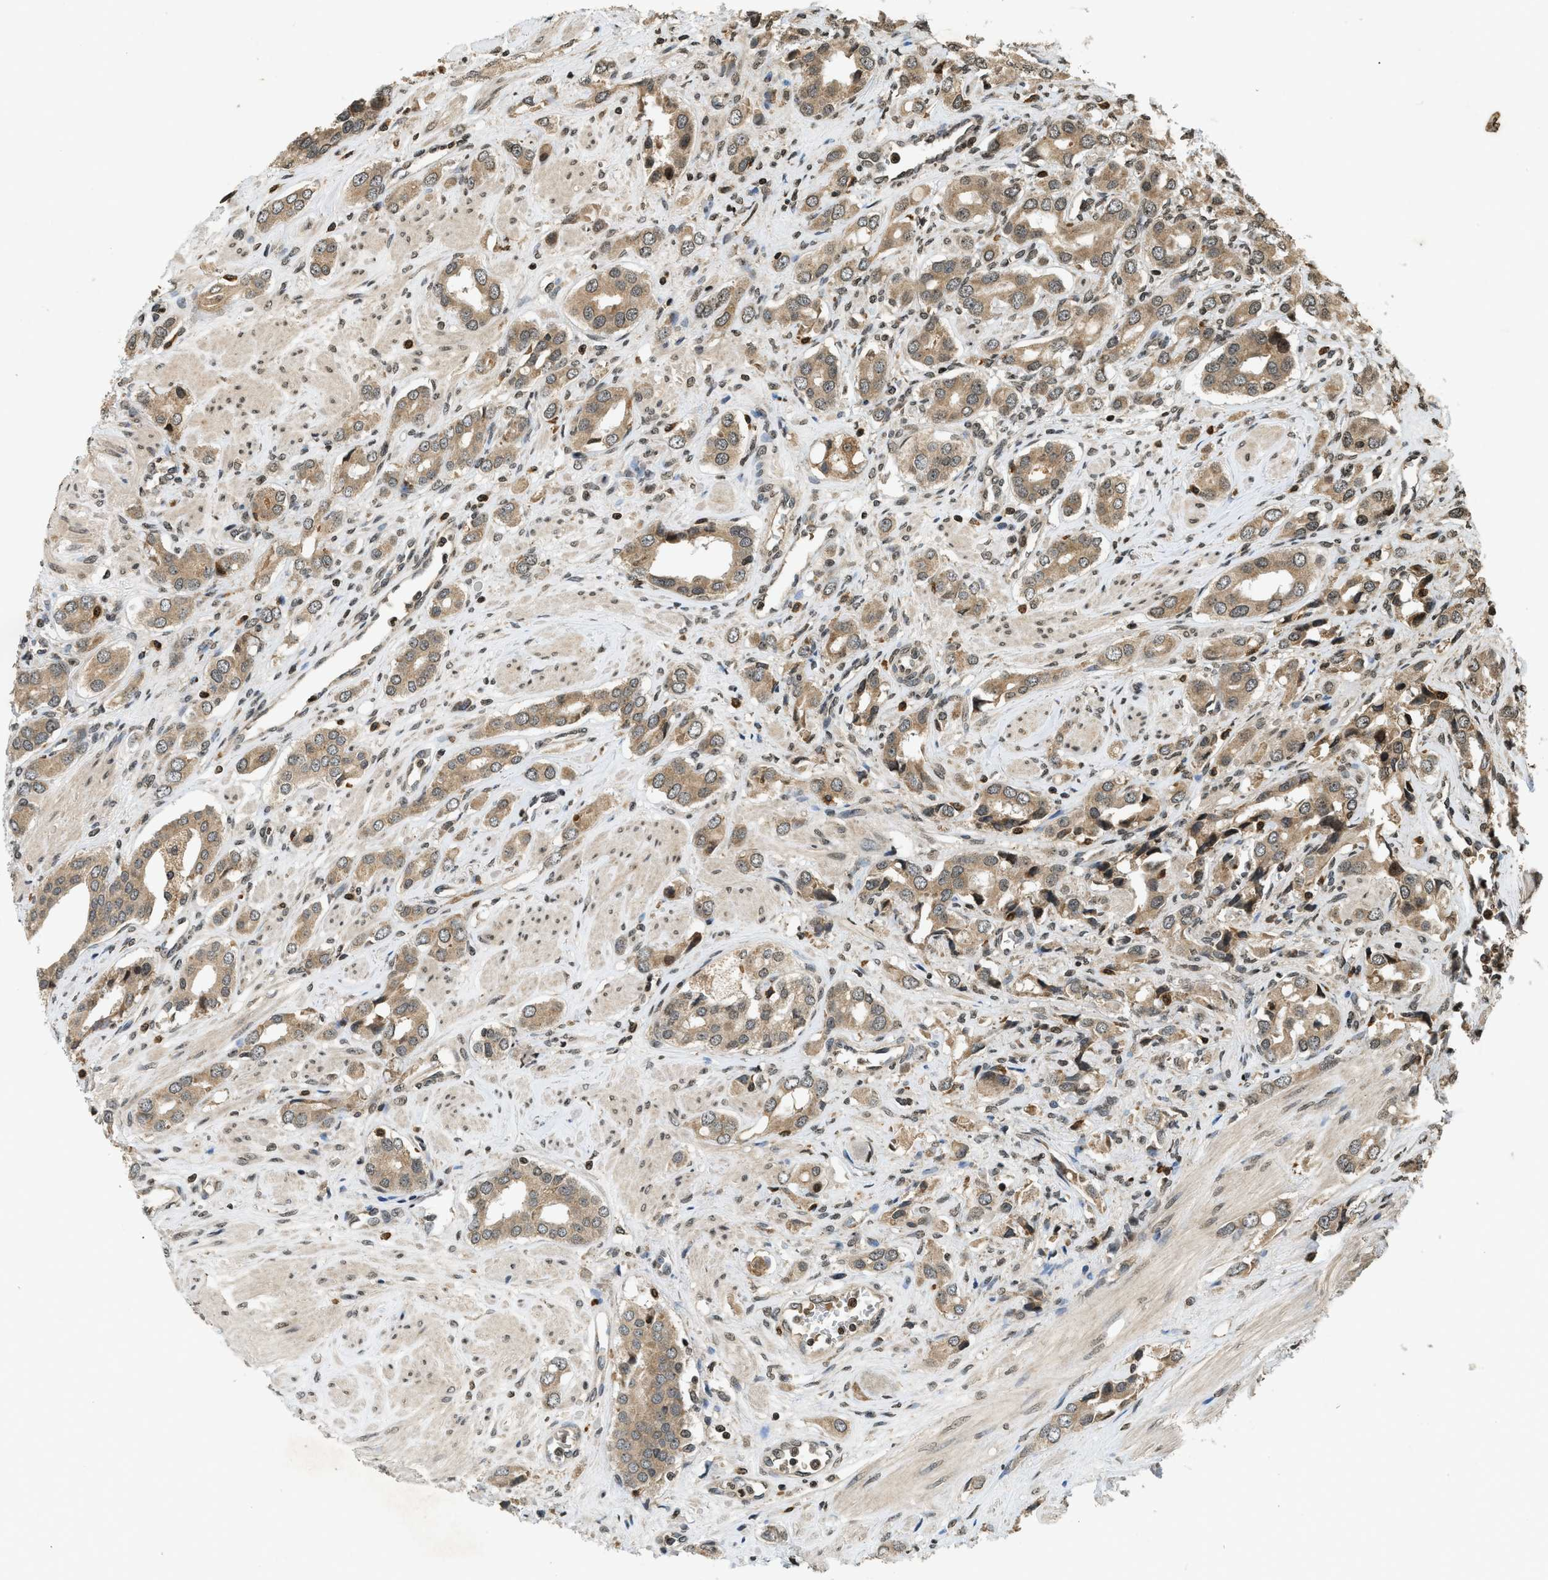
{"staining": {"intensity": "moderate", "quantity": ">75%", "location": "cytoplasmic/membranous,nuclear"}, "tissue": "prostate cancer", "cell_type": "Tumor cells", "image_type": "cancer", "snomed": [{"axis": "morphology", "description": "Adenocarcinoma, High grade"}, {"axis": "topography", "description": "Prostate"}], "caption": "Protein expression analysis of human prostate cancer reveals moderate cytoplasmic/membranous and nuclear staining in about >75% of tumor cells.", "gene": "SIAH1", "patient": {"sex": "male", "age": 52}}